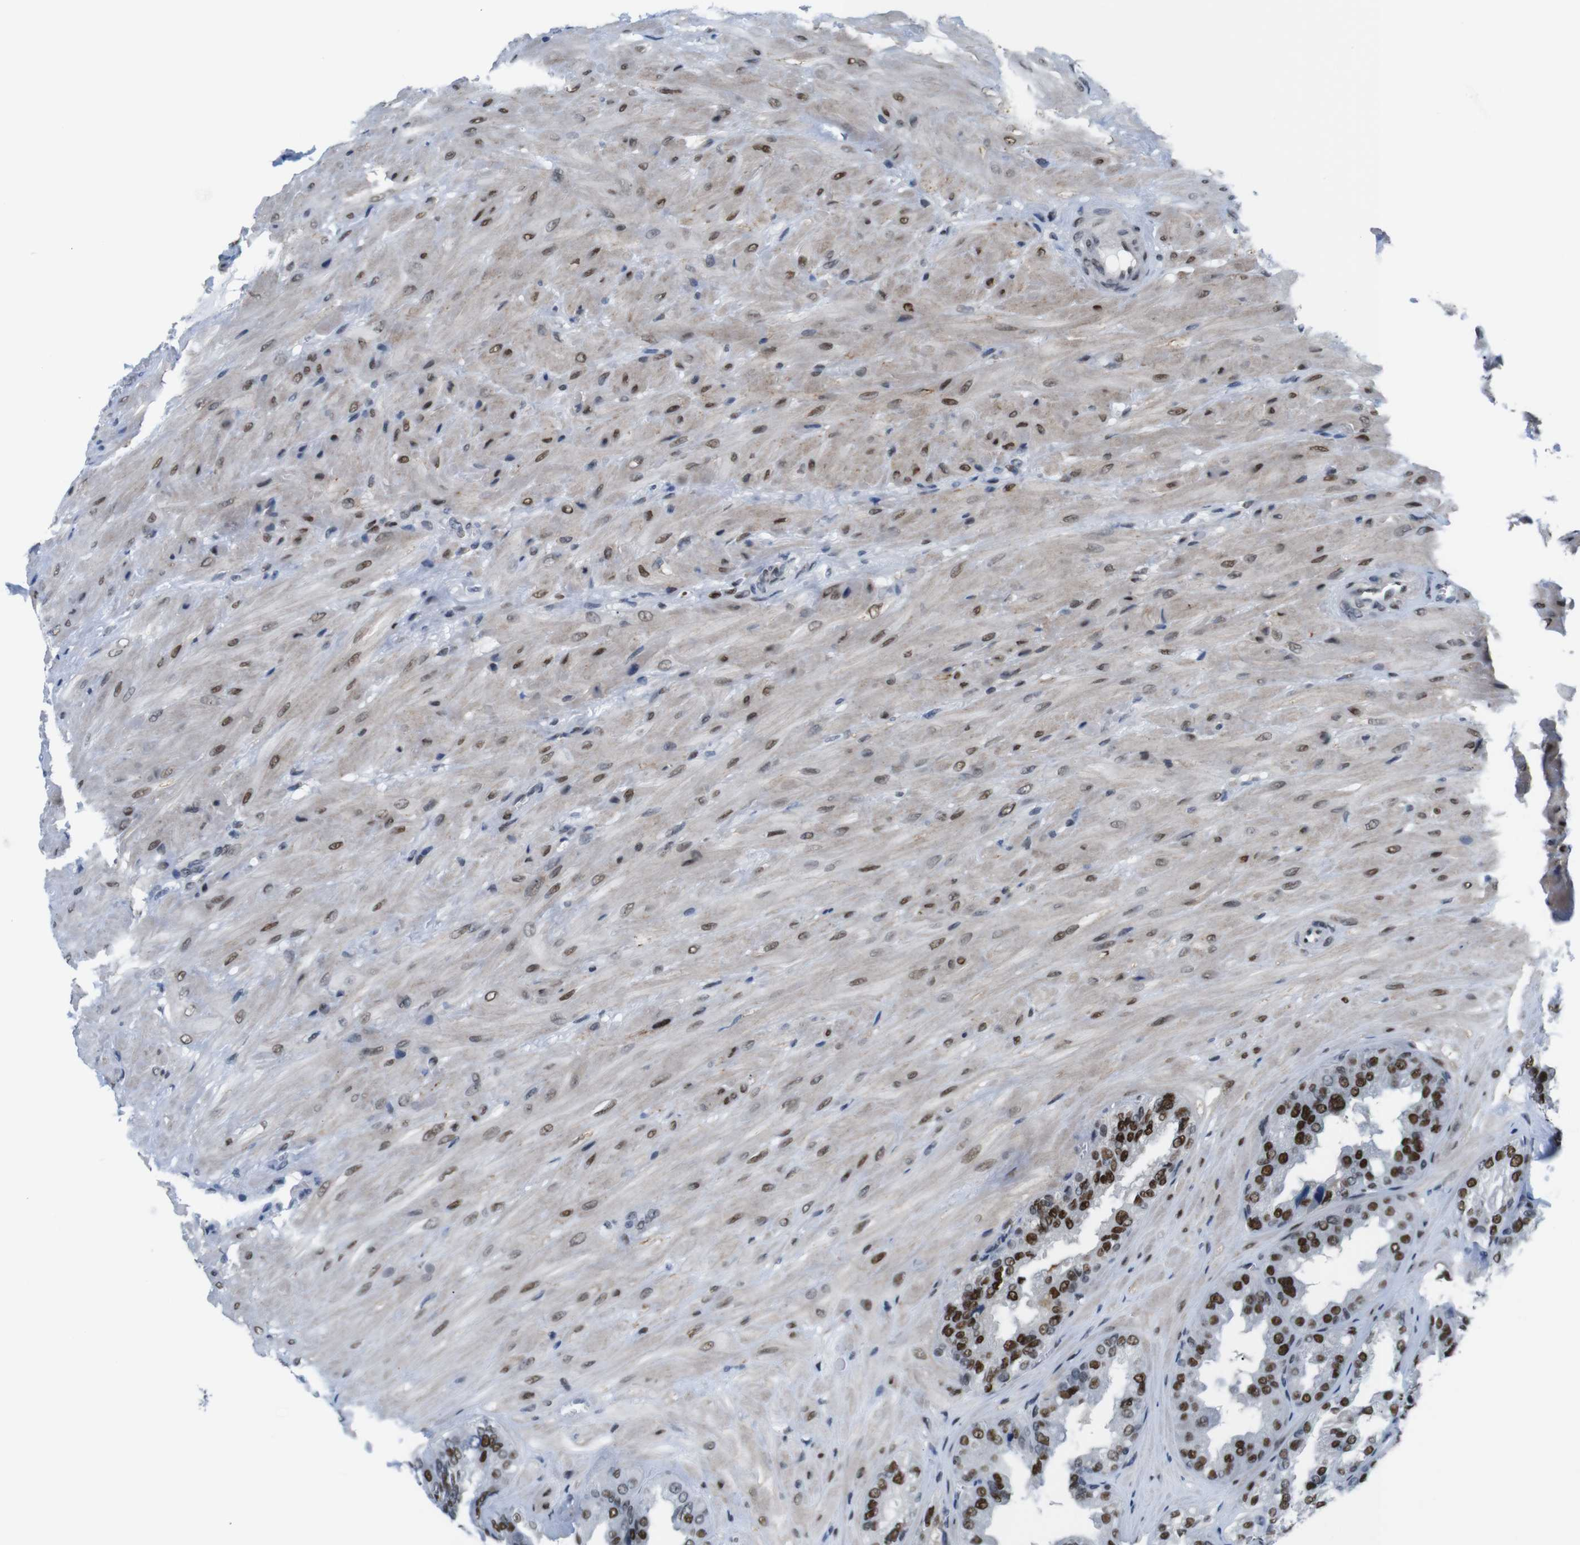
{"staining": {"intensity": "strong", "quantity": ">75%", "location": "nuclear"}, "tissue": "seminal vesicle", "cell_type": "Glandular cells", "image_type": "normal", "snomed": [{"axis": "morphology", "description": "Normal tissue, NOS"}, {"axis": "topography", "description": "Prostate"}, {"axis": "topography", "description": "Seminal veicle"}], "caption": "DAB (3,3'-diaminobenzidine) immunohistochemical staining of benign seminal vesicle reveals strong nuclear protein staining in approximately >75% of glandular cells.", "gene": "PSME3", "patient": {"sex": "male", "age": 51}}